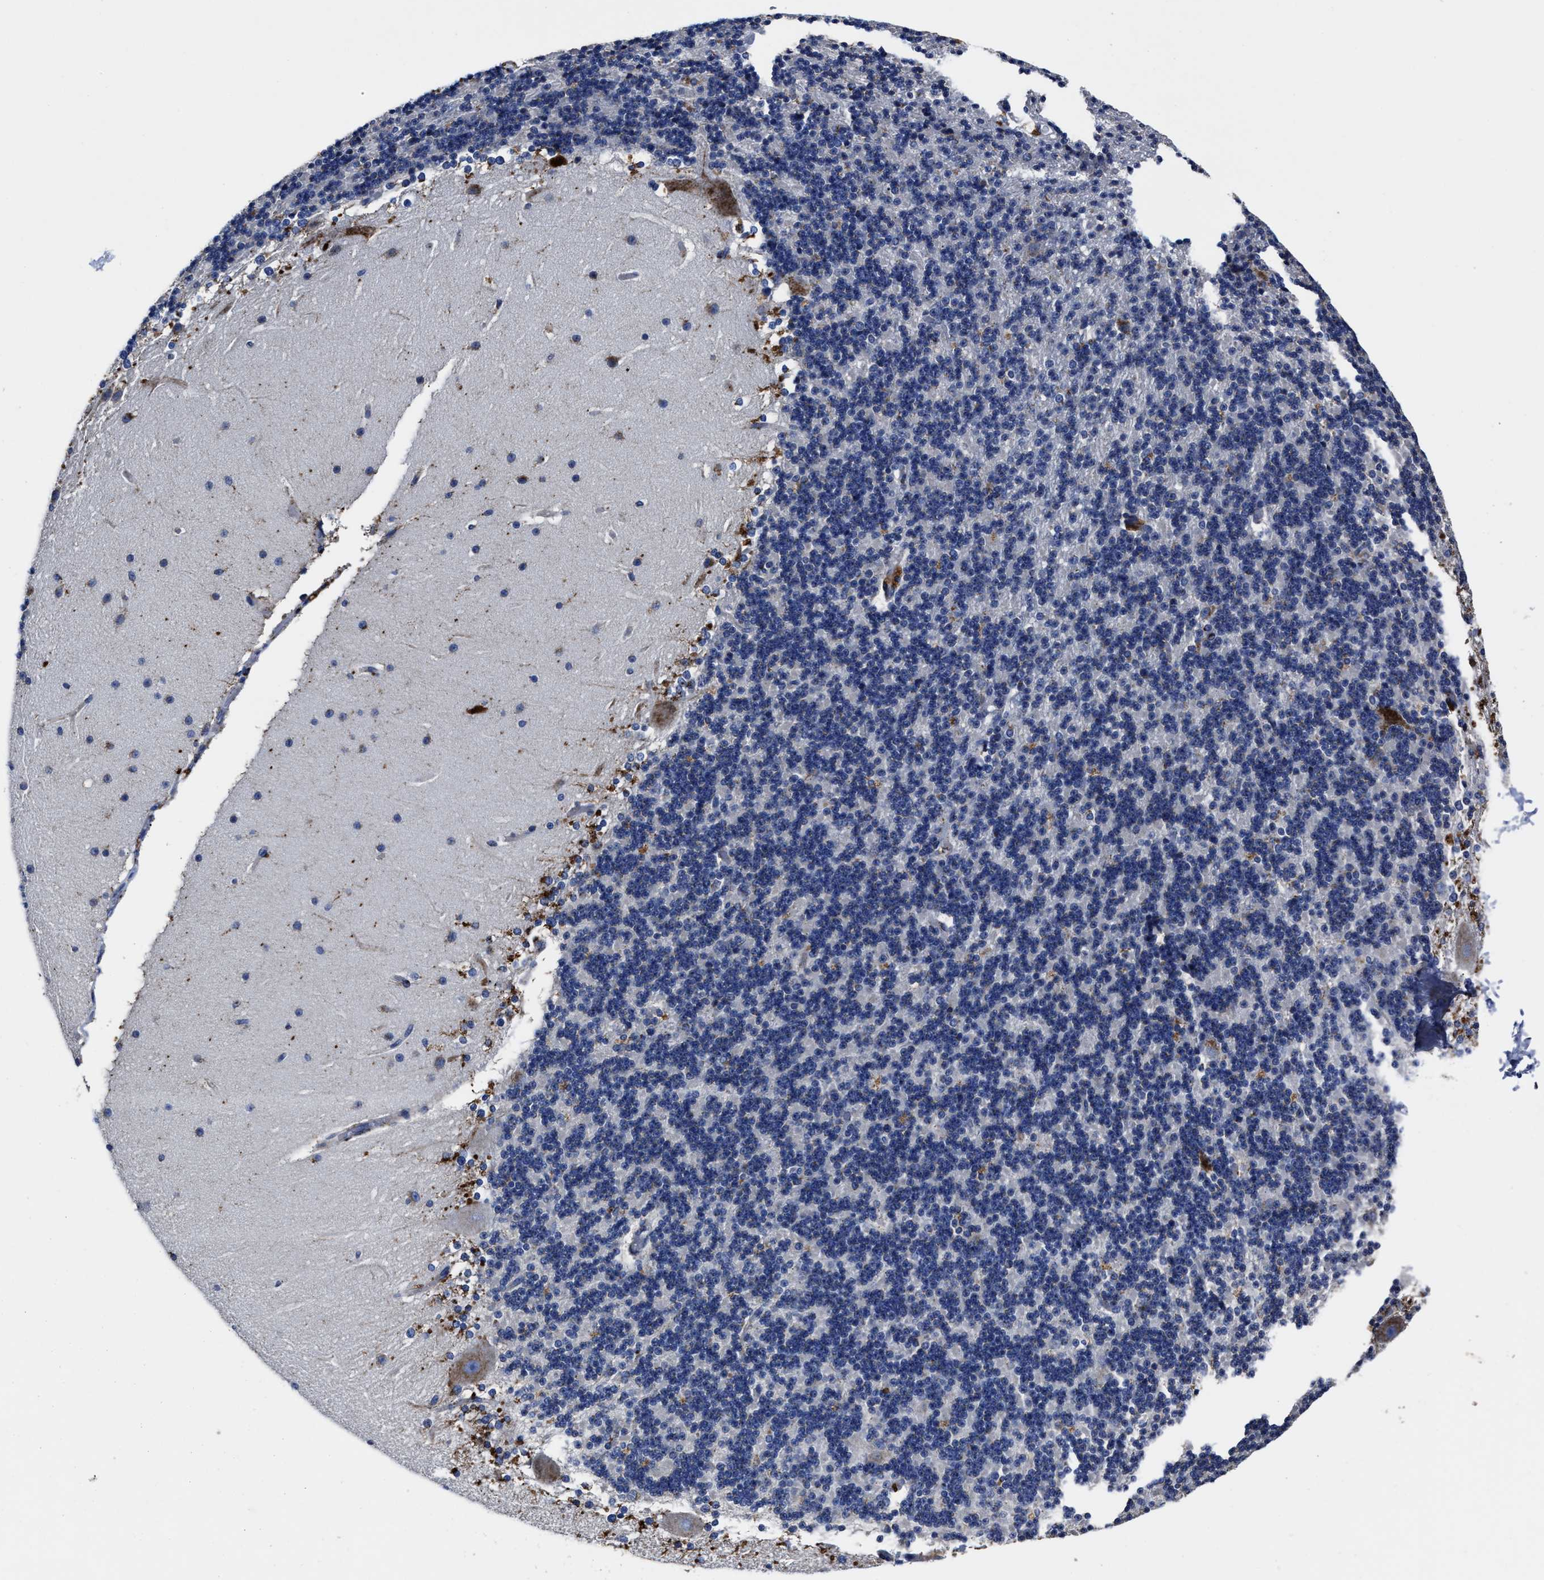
{"staining": {"intensity": "negative", "quantity": "none", "location": "none"}, "tissue": "cerebellum", "cell_type": "Cells in granular layer", "image_type": "normal", "snomed": [{"axis": "morphology", "description": "Normal tissue, NOS"}, {"axis": "topography", "description": "Cerebellum"}], "caption": "IHC of unremarkable cerebellum shows no expression in cells in granular layer. The staining was performed using DAB to visualize the protein expression in brown, while the nuclei were stained in blue with hematoxylin (Magnification: 20x).", "gene": "LAMTOR4", "patient": {"sex": "female", "age": 19}}